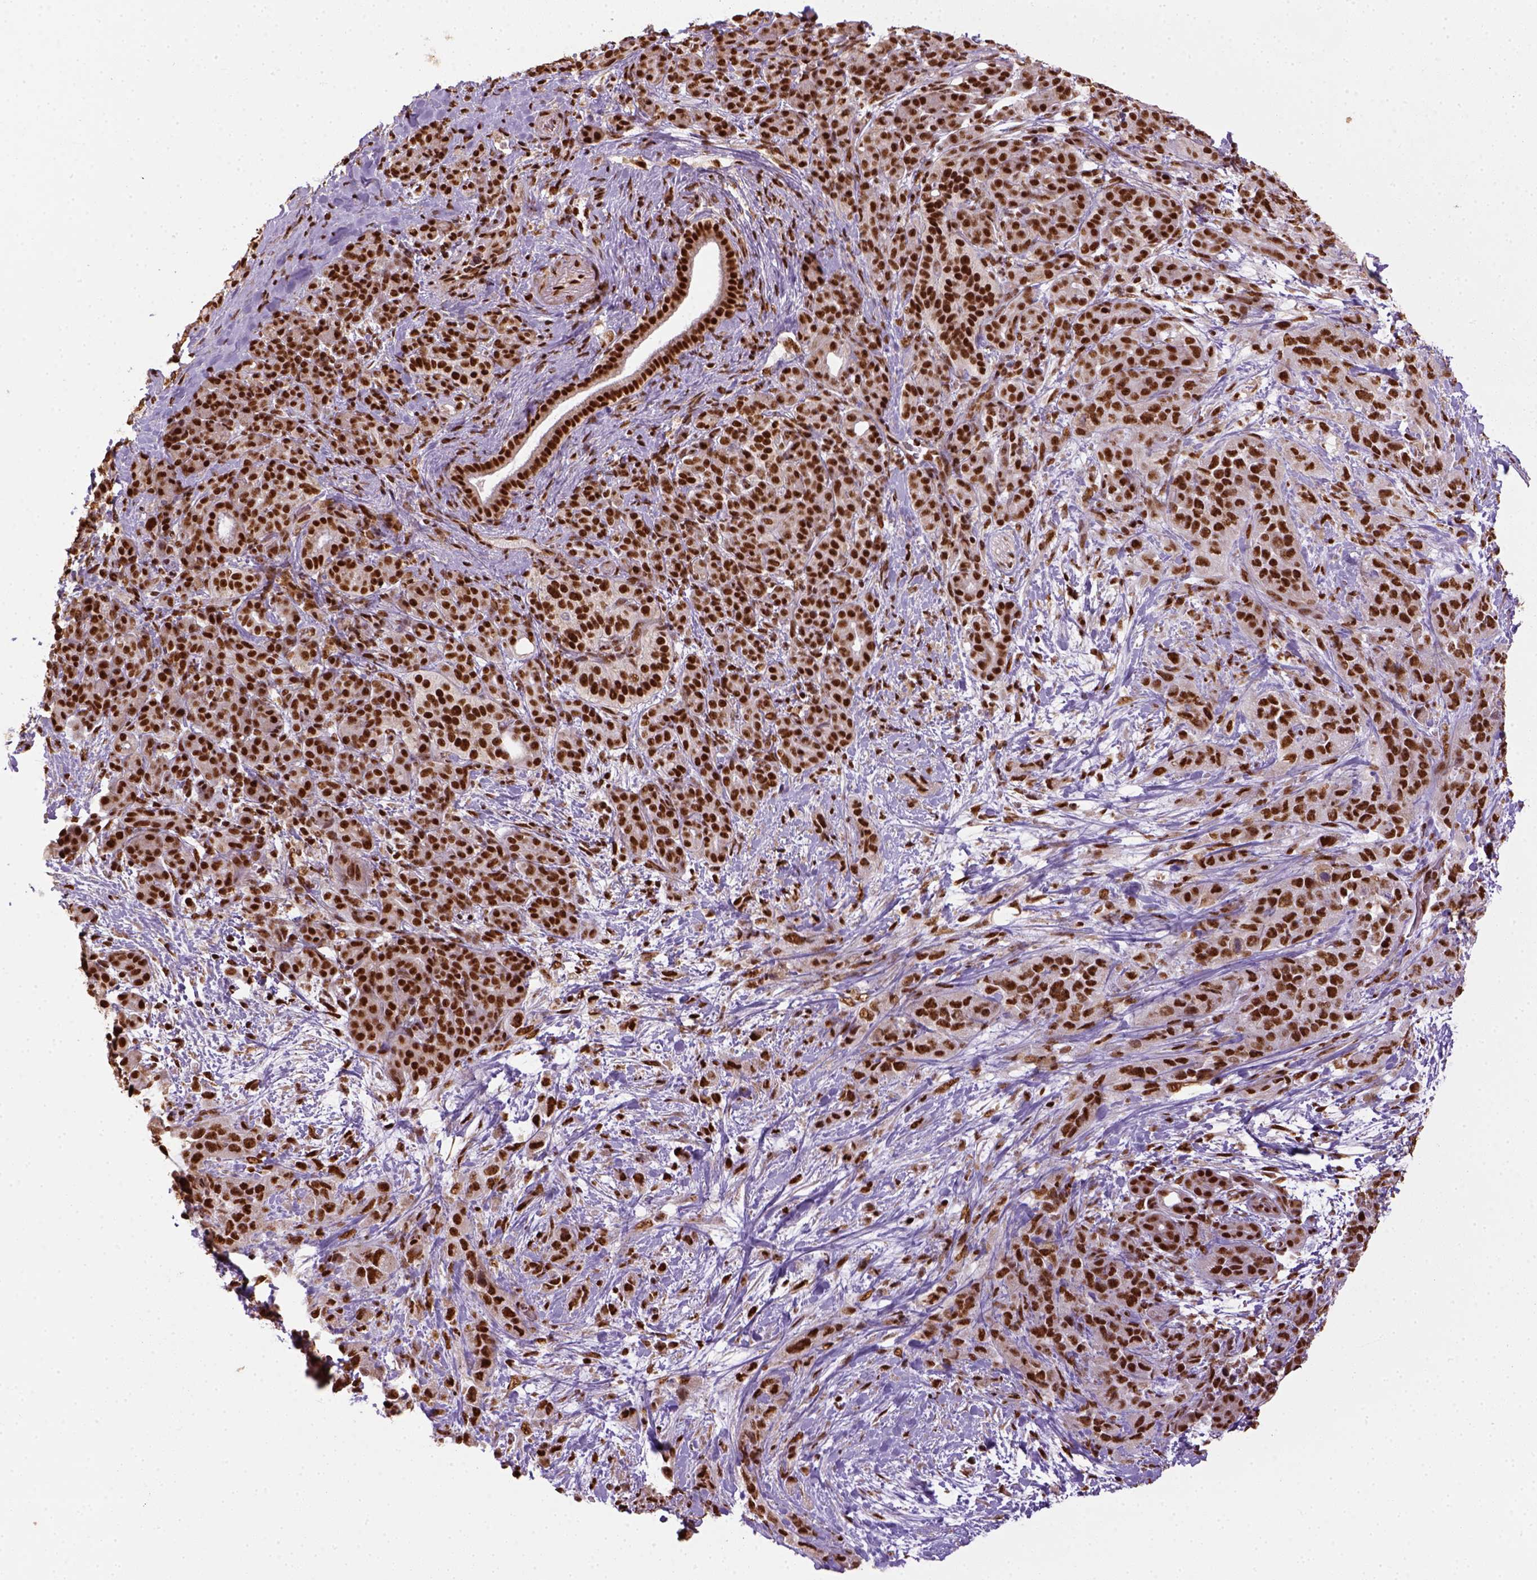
{"staining": {"intensity": "strong", "quantity": ">75%", "location": "nuclear"}, "tissue": "pancreatic cancer", "cell_type": "Tumor cells", "image_type": "cancer", "snomed": [{"axis": "morphology", "description": "Adenocarcinoma, NOS"}, {"axis": "topography", "description": "Pancreas"}], "caption": "Immunohistochemistry of human pancreatic cancer (adenocarcinoma) reveals high levels of strong nuclear expression in about >75% of tumor cells. (DAB = brown stain, brightfield microscopy at high magnification).", "gene": "CCAR1", "patient": {"sex": "male", "age": 44}}